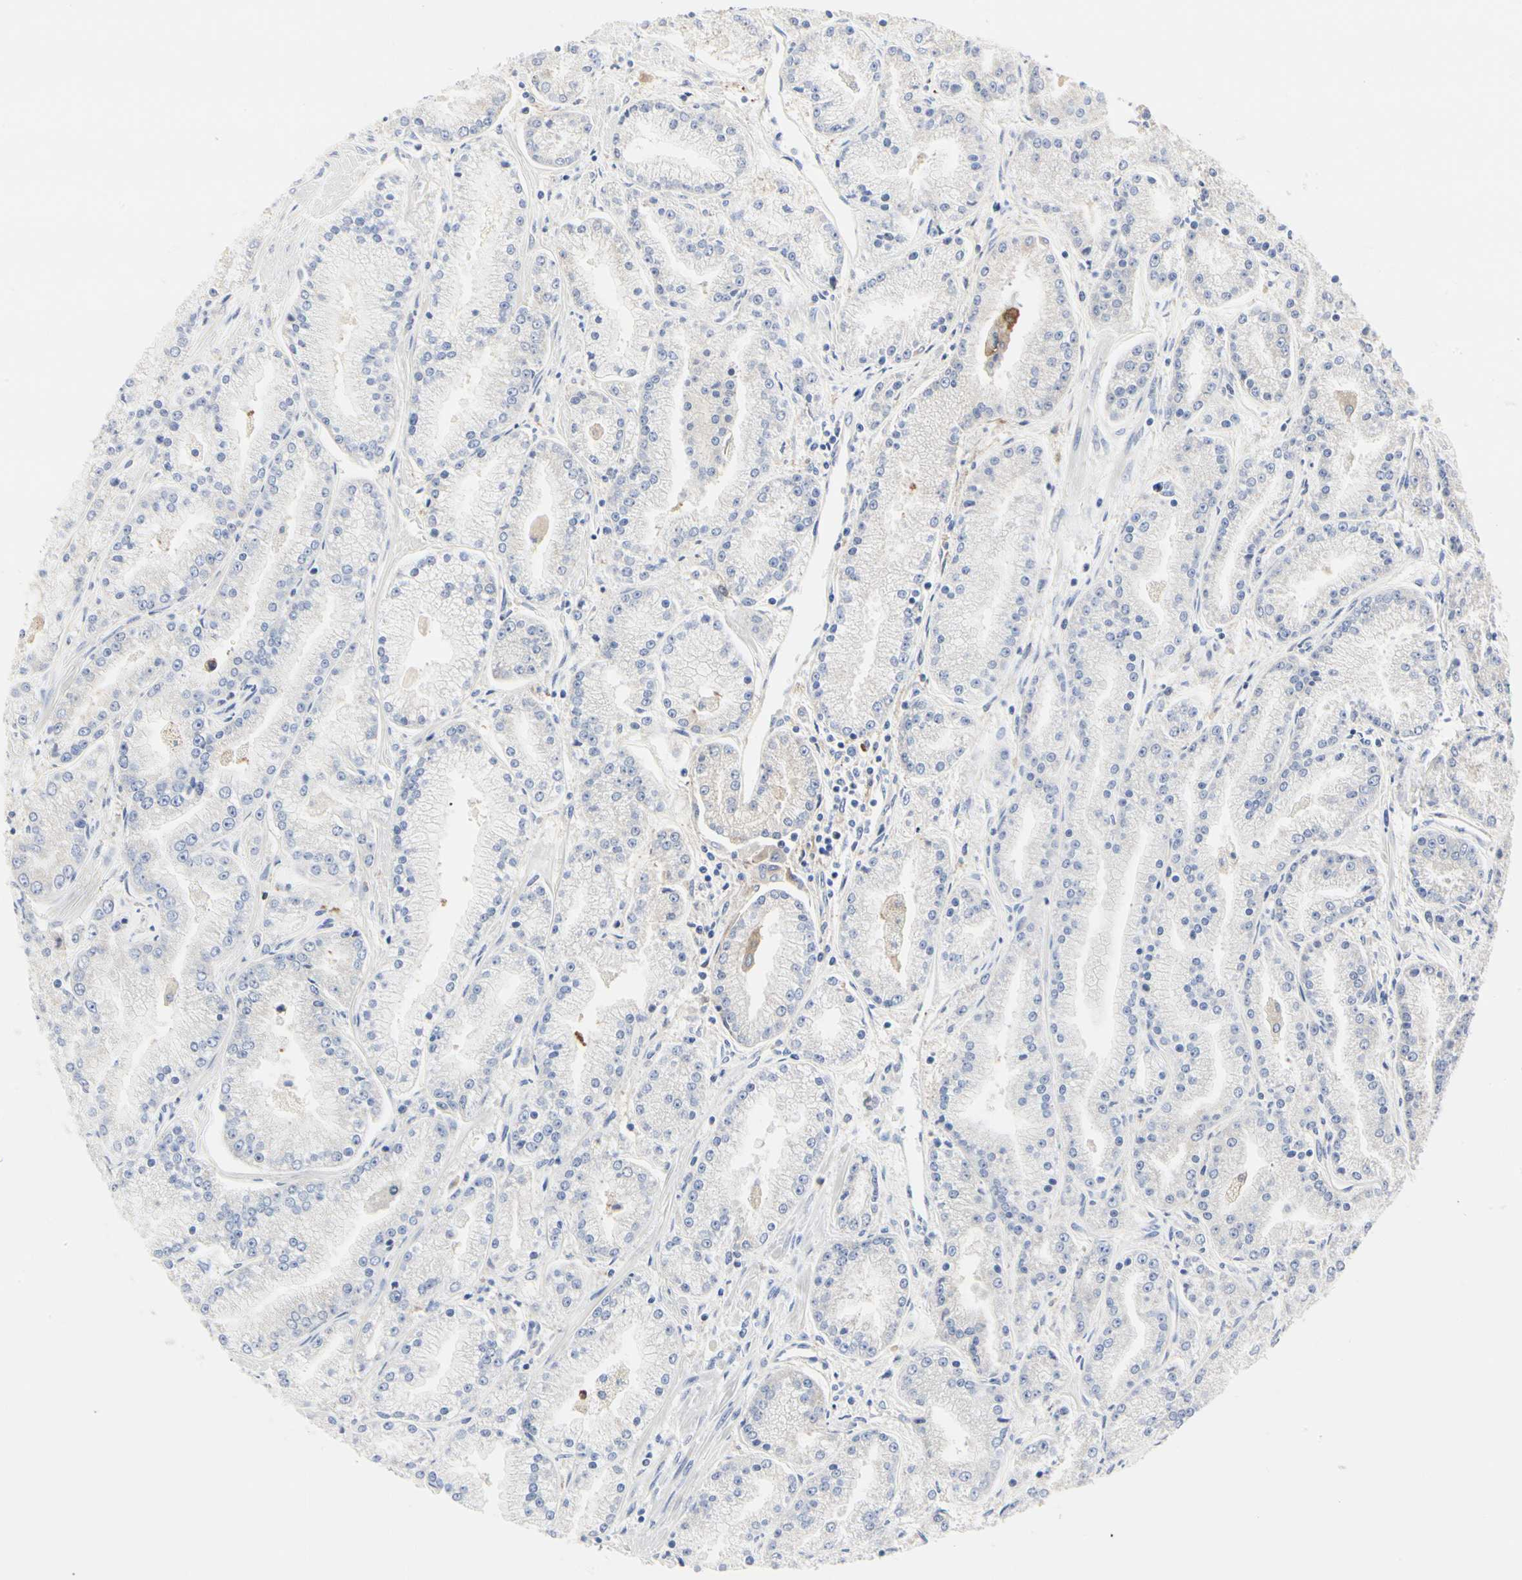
{"staining": {"intensity": "negative", "quantity": "none", "location": "none"}, "tissue": "prostate cancer", "cell_type": "Tumor cells", "image_type": "cancer", "snomed": [{"axis": "morphology", "description": "Adenocarcinoma, High grade"}, {"axis": "topography", "description": "Prostate"}], "caption": "The image shows no significant expression in tumor cells of prostate high-grade adenocarcinoma.", "gene": "C3orf52", "patient": {"sex": "male", "age": 61}}